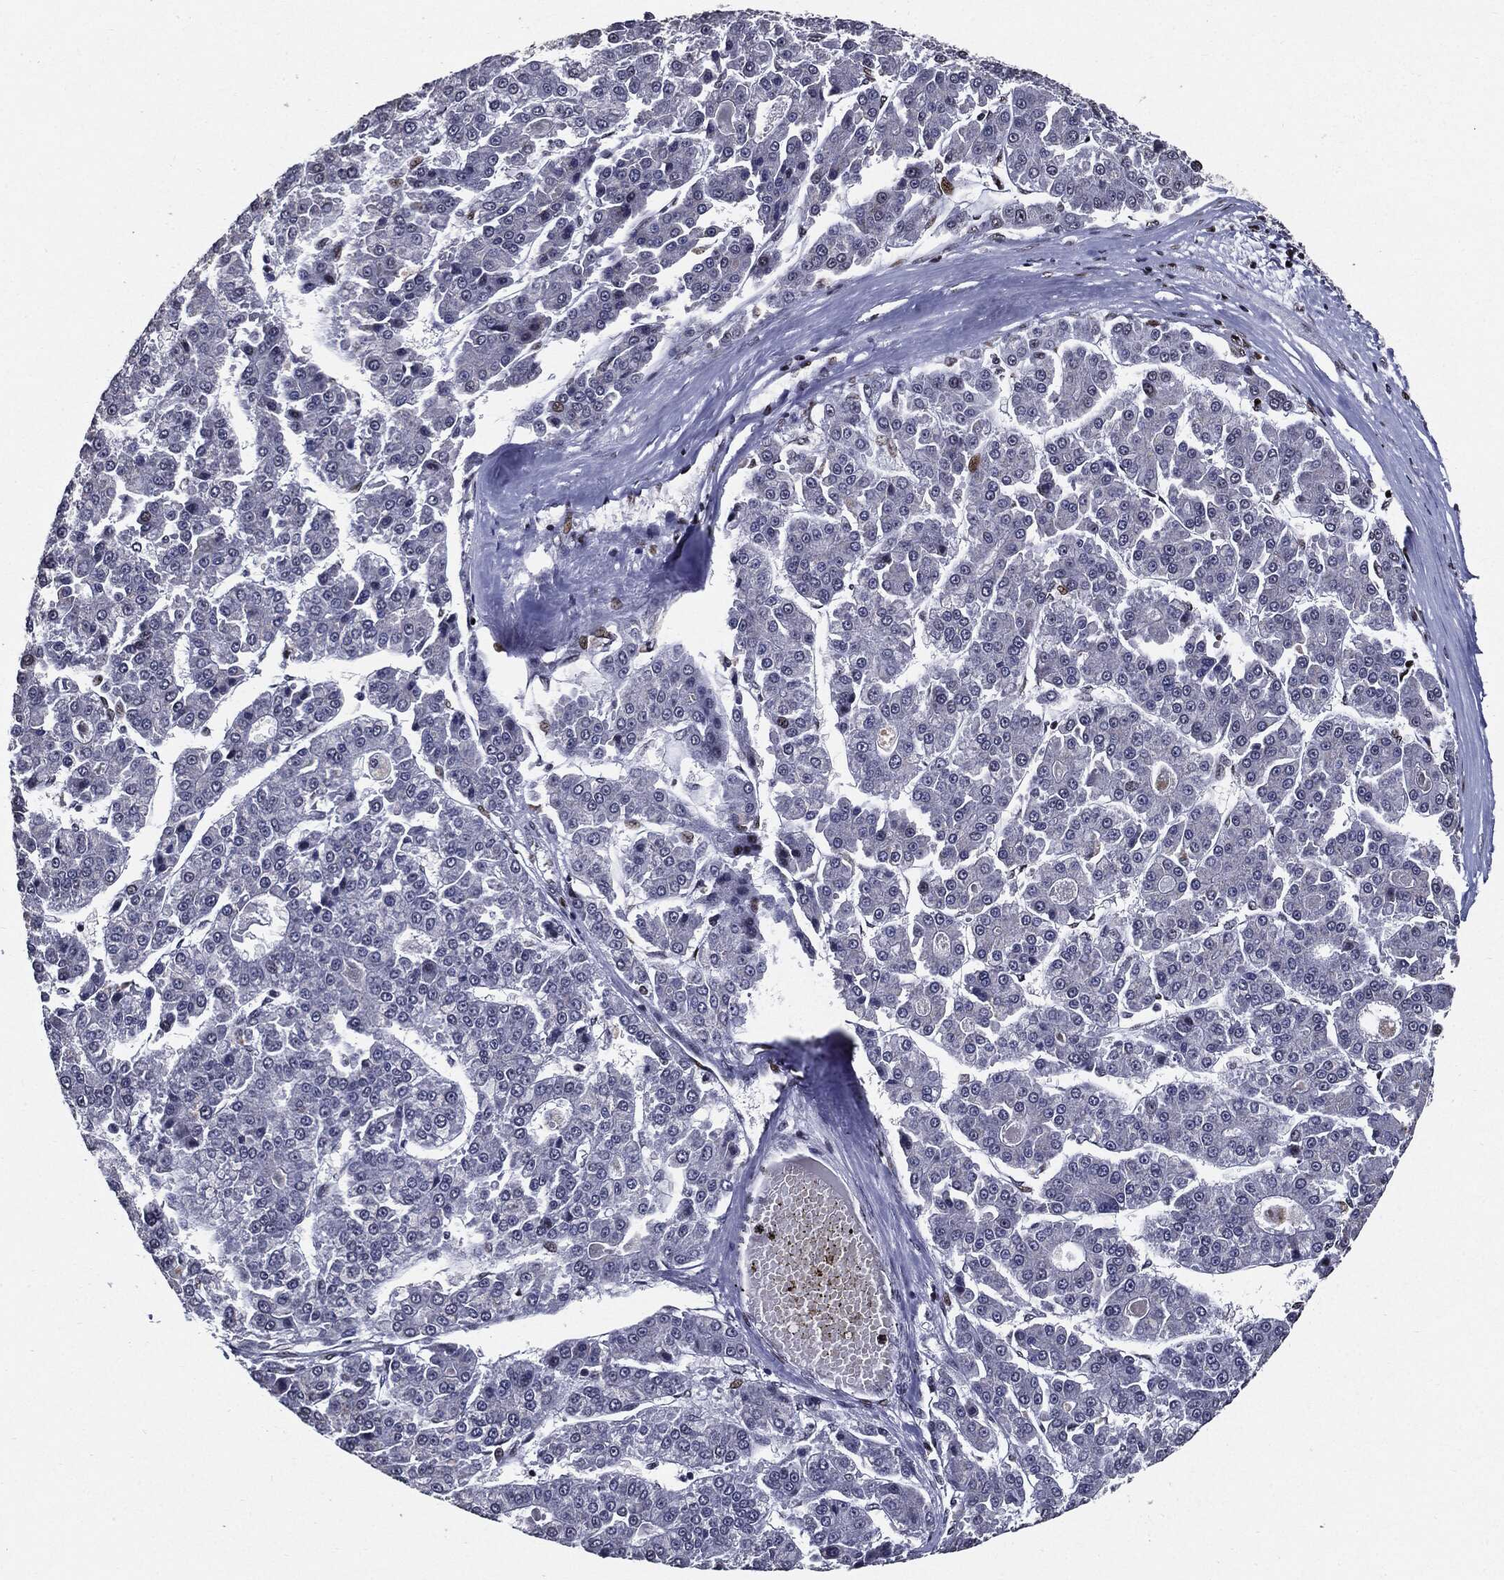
{"staining": {"intensity": "negative", "quantity": "none", "location": "none"}, "tissue": "liver cancer", "cell_type": "Tumor cells", "image_type": "cancer", "snomed": [{"axis": "morphology", "description": "Carcinoma, Hepatocellular, NOS"}, {"axis": "topography", "description": "Liver"}], "caption": "Immunohistochemistry micrograph of neoplastic tissue: liver cancer (hepatocellular carcinoma) stained with DAB (3,3'-diaminobenzidine) demonstrates no significant protein staining in tumor cells.", "gene": "ZFP91", "patient": {"sex": "male", "age": 70}}